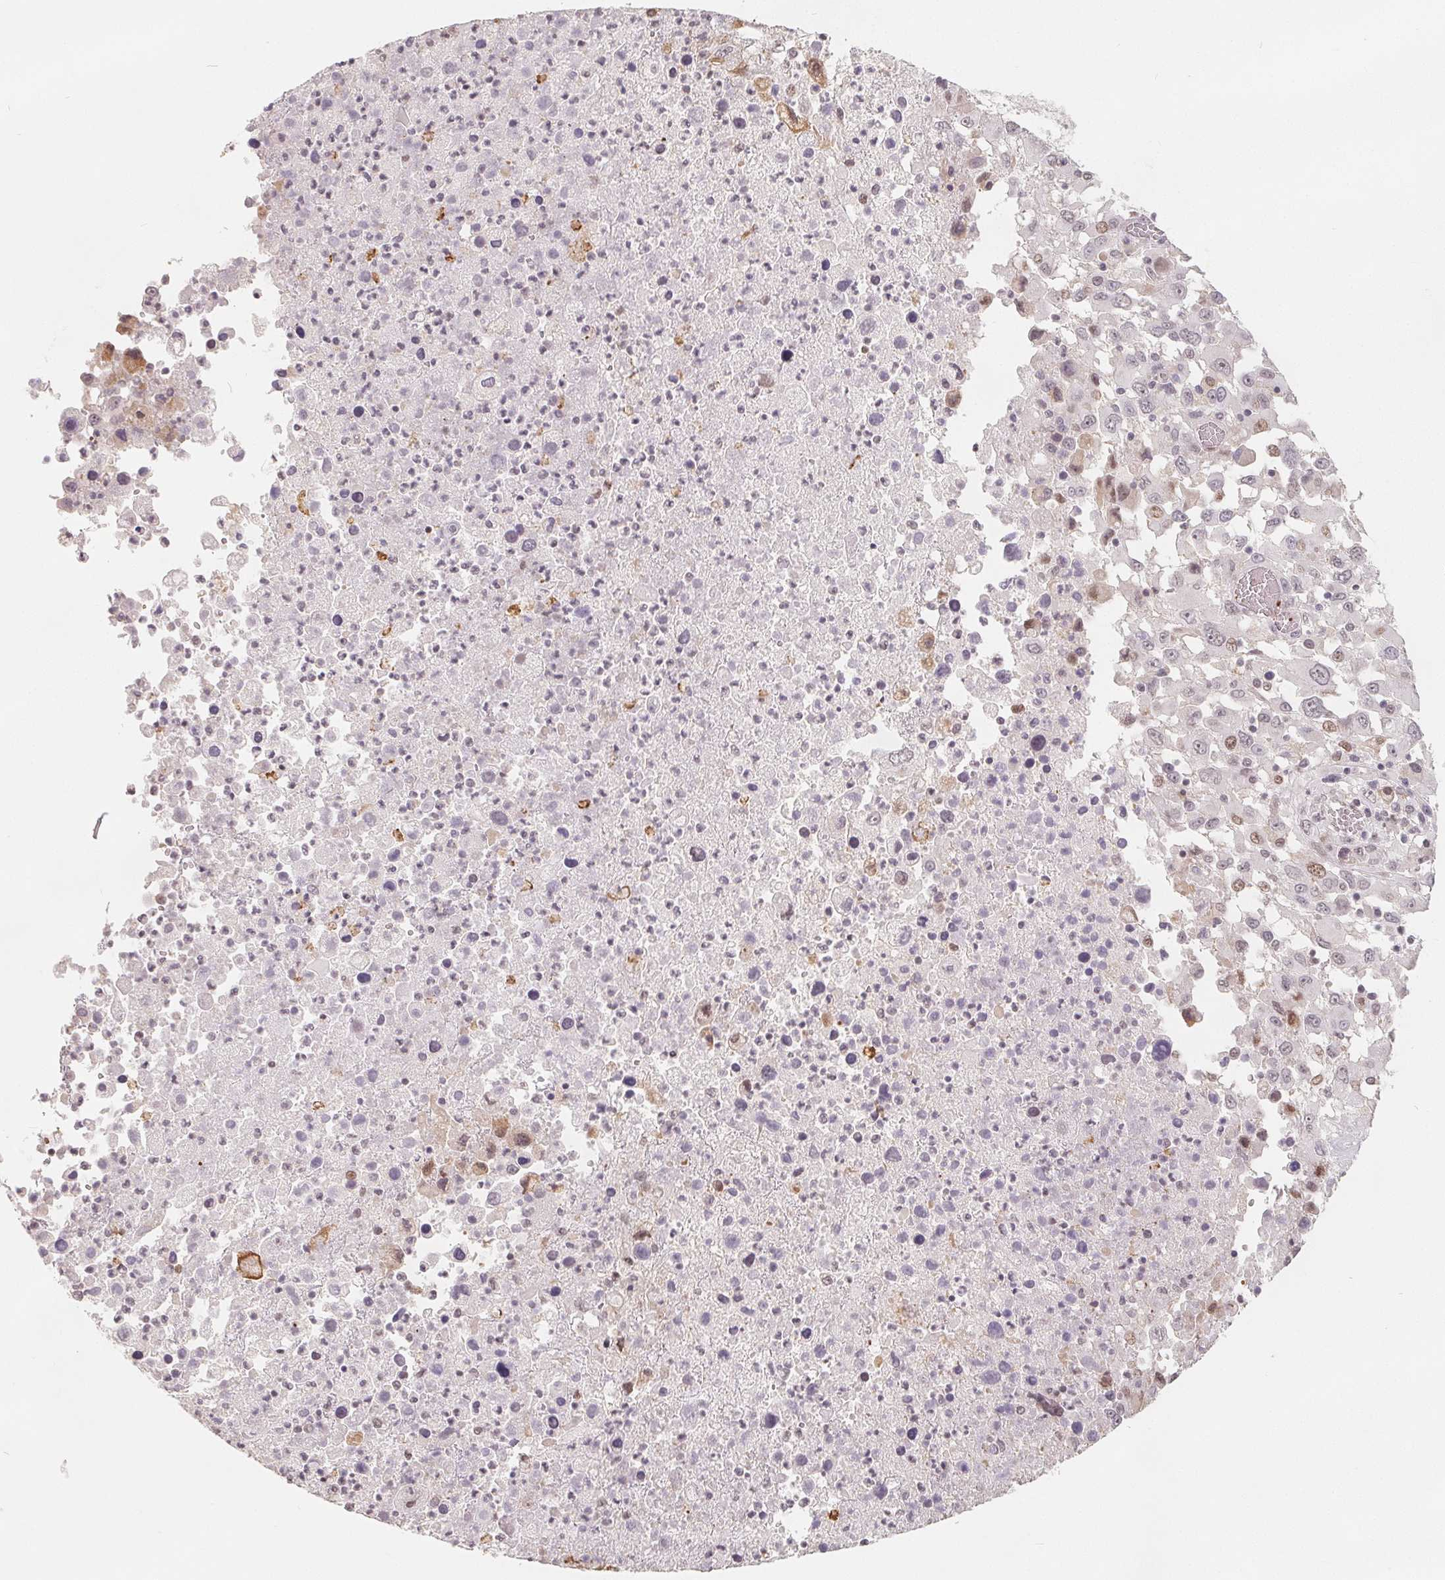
{"staining": {"intensity": "weak", "quantity": "<25%", "location": "nuclear"}, "tissue": "melanoma", "cell_type": "Tumor cells", "image_type": "cancer", "snomed": [{"axis": "morphology", "description": "Malignant melanoma, Metastatic site"}, {"axis": "topography", "description": "Soft tissue"}], "caption": "This is an IHC photomicrograph of melanoma. There is no expression in tumor cells.", "gene": "CCDC138", "patient": {"sex": "male", "age": 50}}